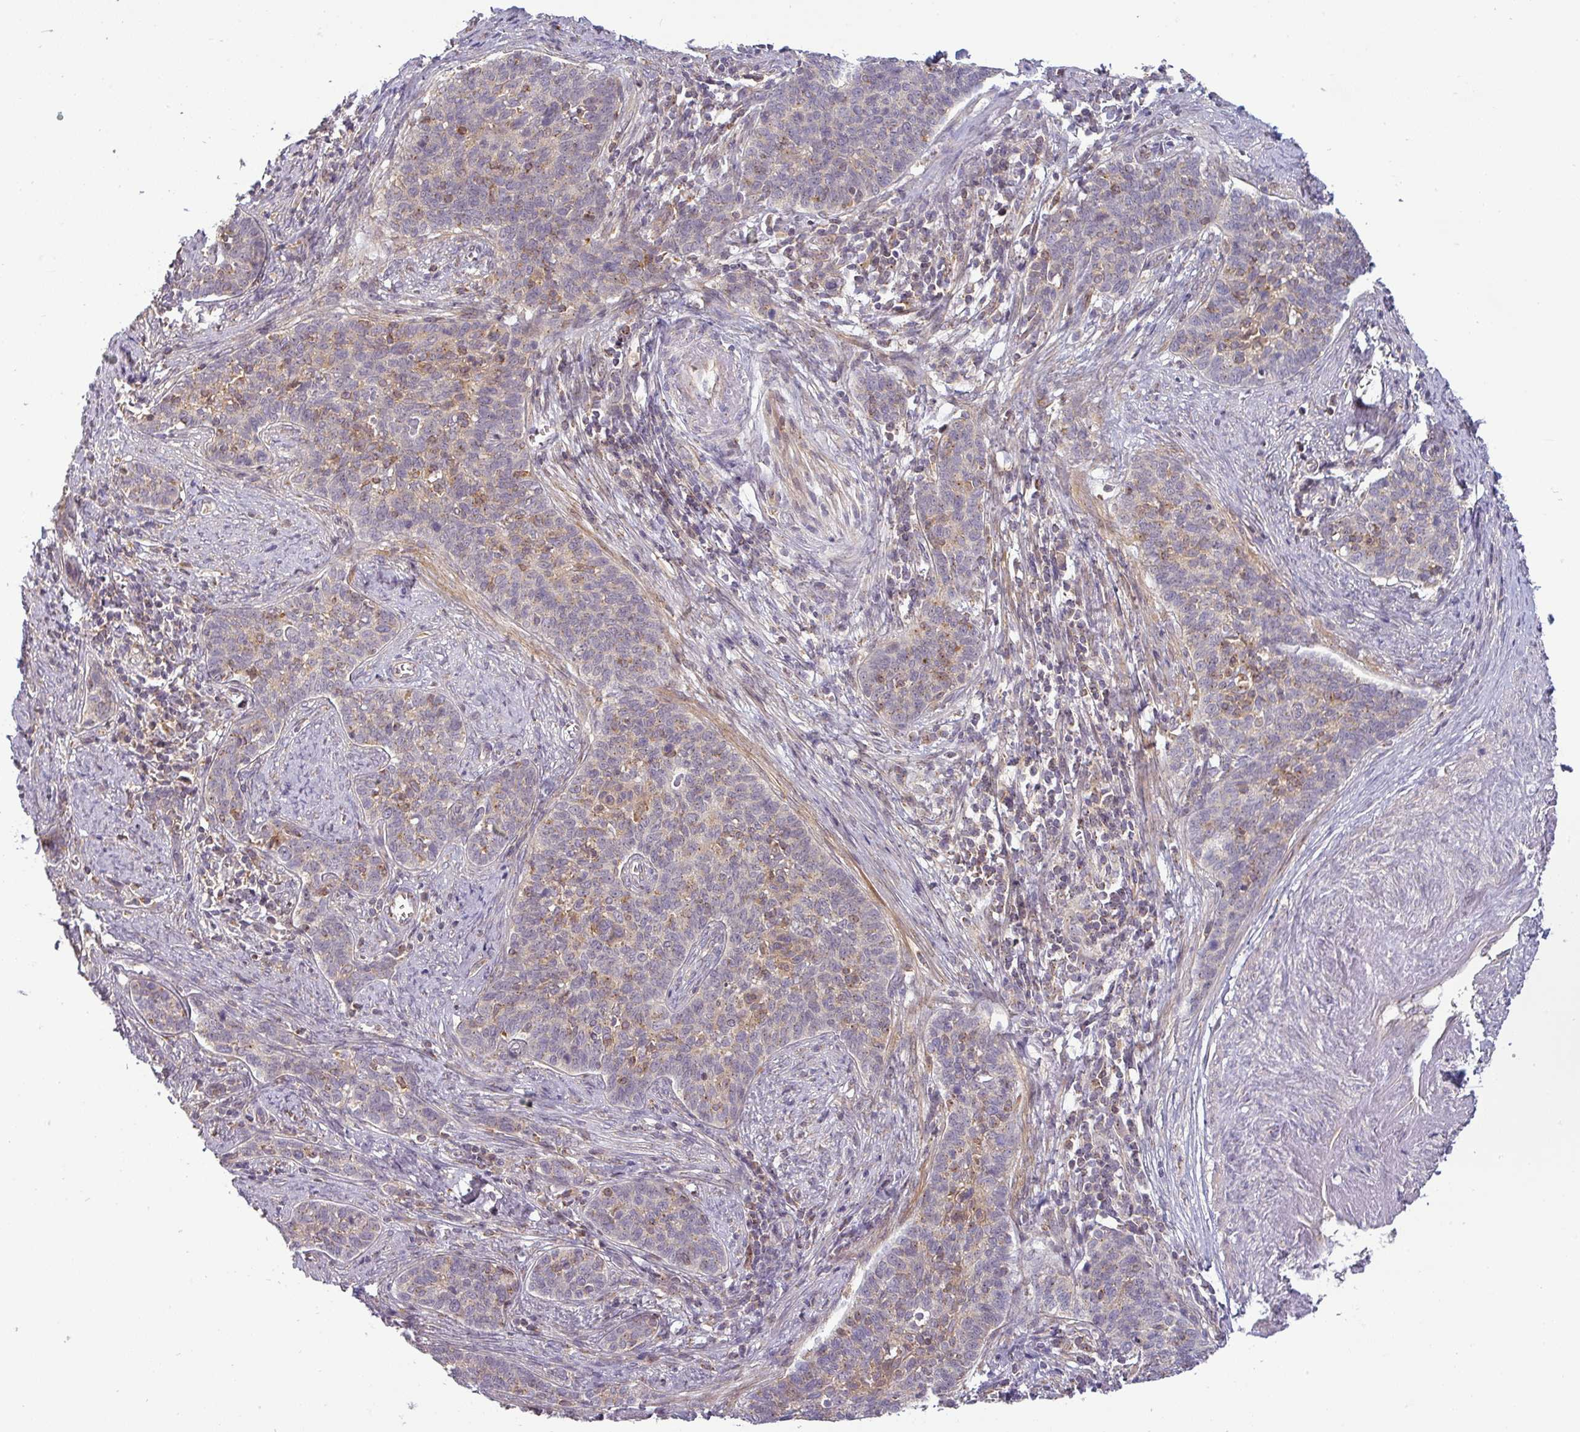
{"staining": {"intensity": "negative", "quantity": "none", "location": "none"}, "tissue": "cervical cancer", "cell_type": "Tumor cells", "image_type": "cancer", "snomed": [{"axis": "morphology", "description": "Squamous cell carcinoma, NOS"}, {"axis": "topography", "description": "Cervix"}], "caption": "Tumor cells show no significant positivity in cervical squamous cell carcinoma.", "gene": "NIN", "patient": {"sex": "female", "age": 39}}